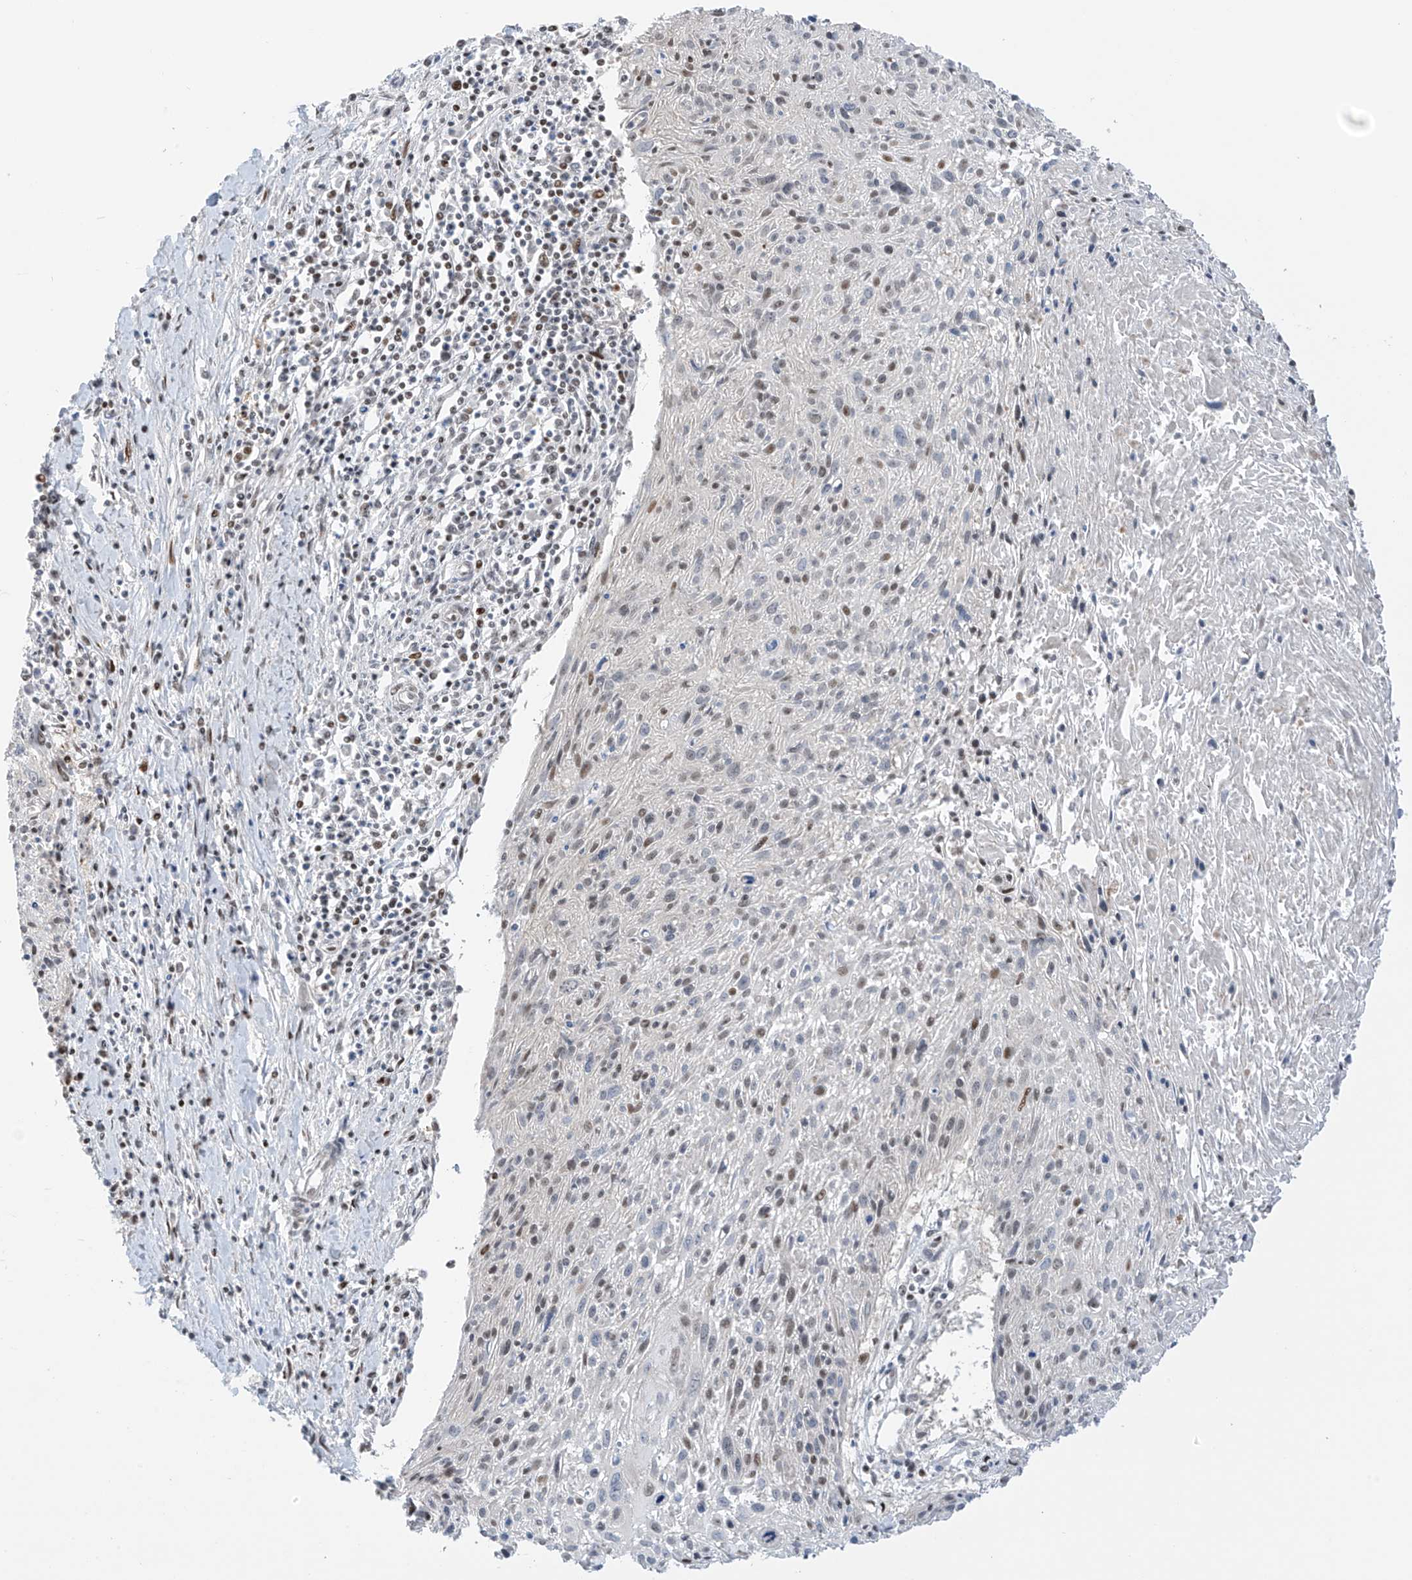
{"staining": {"intensity": "moderate", "quantity": "<25%", "location": "nuclear"}, "tissue": "cervical cancer", "cell_type": "Tumor cells", "image_type": "cancer", "snomed": [{"axis": "morphology", "description": "Squamous cell carcinoma, NOS"}, {"axis": "topography", "description": "Cervix"}], "caption": "Human cervical squamous cell carcinoma stained with a brown dye reveals moderate nuclear positive expression in approximately <25% of tumor cells.", "gene": "ZCWPW2", "patient": {"sex": "female", "age": 51}}